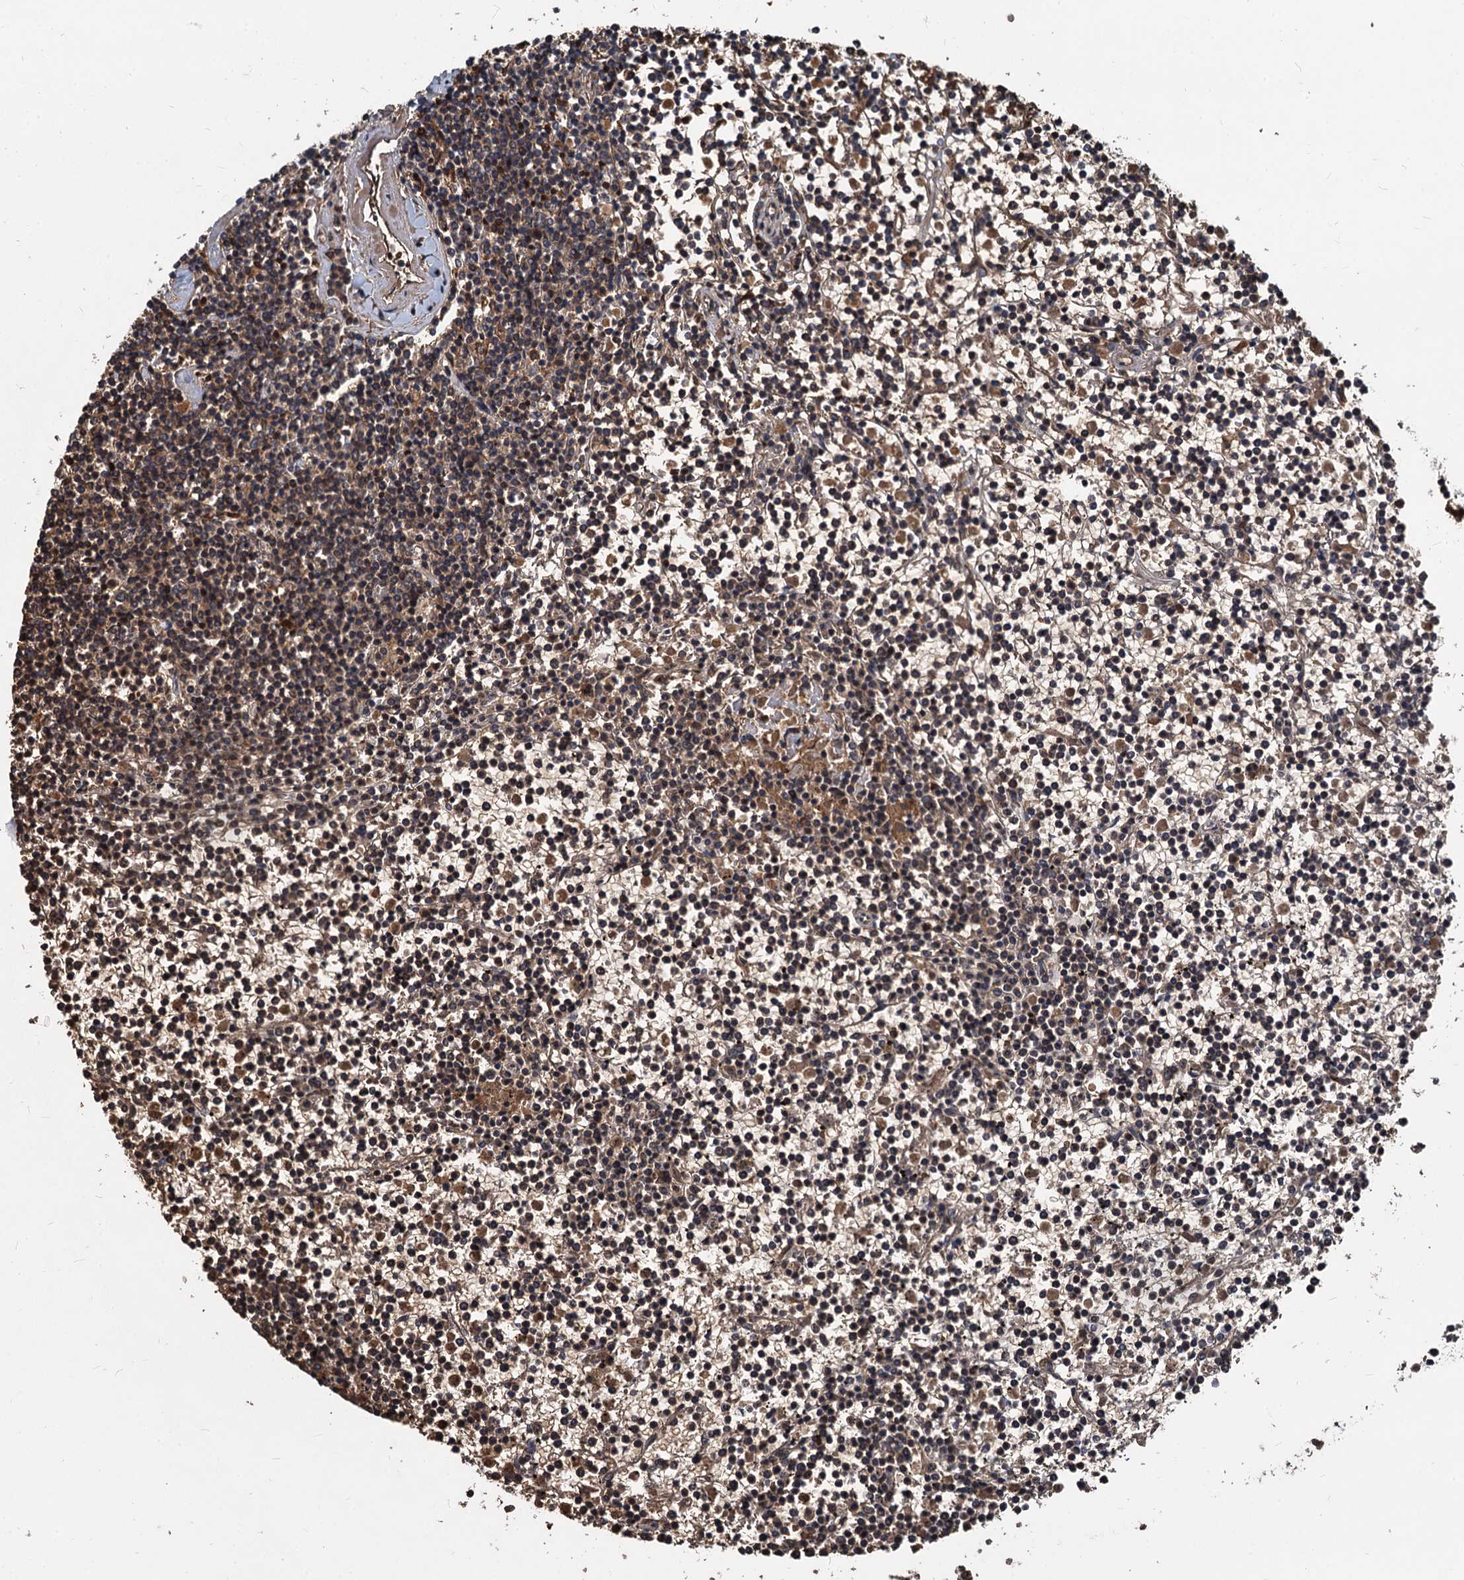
{"staining": {"intensity": "strong", "quantity": "25%-75%", "location": "cytoplasmic/membranous,nuclear"}, "tissue": "lymphoma", "cell_type": "Tumor cells", "image_type": "cancer", "snomed": [{"axis": "morphology", "description": "Malignant lymphoma, non-Hodgkin's type, Low grade"}, {"axis": "topography", "description": "Spleen"}], "caption": "This micrograph displays lymphoma stained with IHC to label a protein in brown. The cytoplasmic/membranous and nuclear of tumor cells show strong positivity for the protein. Nuclei are counter-stained blue.", "gene": "STIM1", "patient": {"sex": "female", "age": 19}}